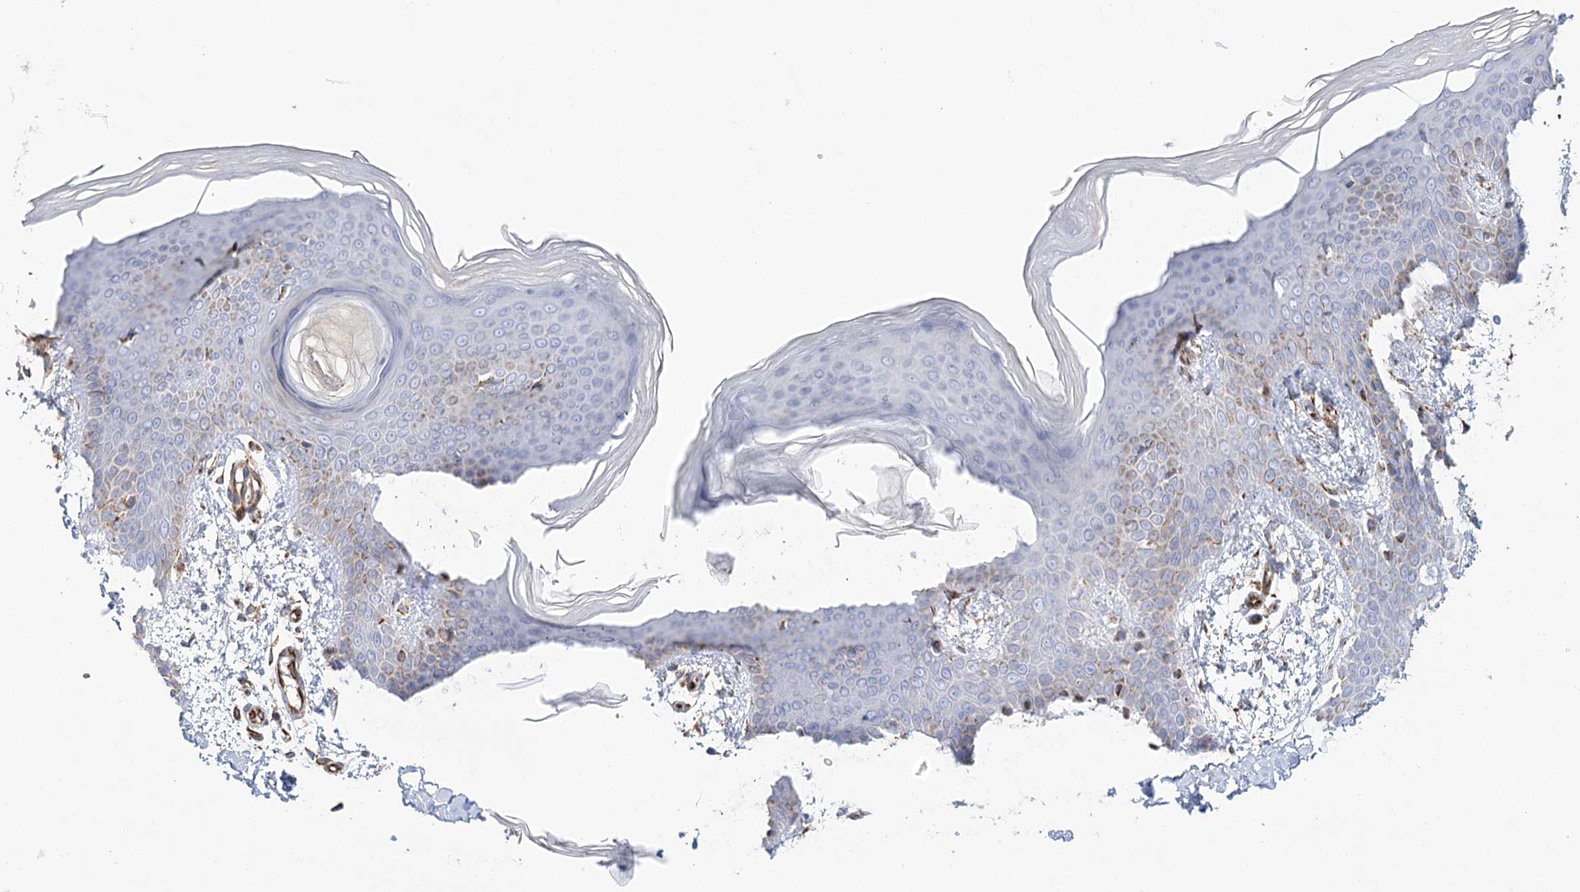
{"staining": {"intensity": "moderate", "quantity": "<25%", "location": "cytoplasmic/membranous"}, "tissue": "skin", "cell_type": "Fibroblasts", "image_type": "normal", "snomed": [{"axis": "morphology", "description": "Normal tissue, NOS"}, {"axis": "topography", "description": "Skin"}], "caption": "Protein staining of benign skin demonstrates moderate cytoplasmic/membranous positivity in about <25% of fibroblasts. Using DAB (brown) and hematoxylin (blue) stains, captured at high magnification using brightfield microscopy.", "gene": "DHTKD1", "patient": {"sex": "male", "age": 36}}